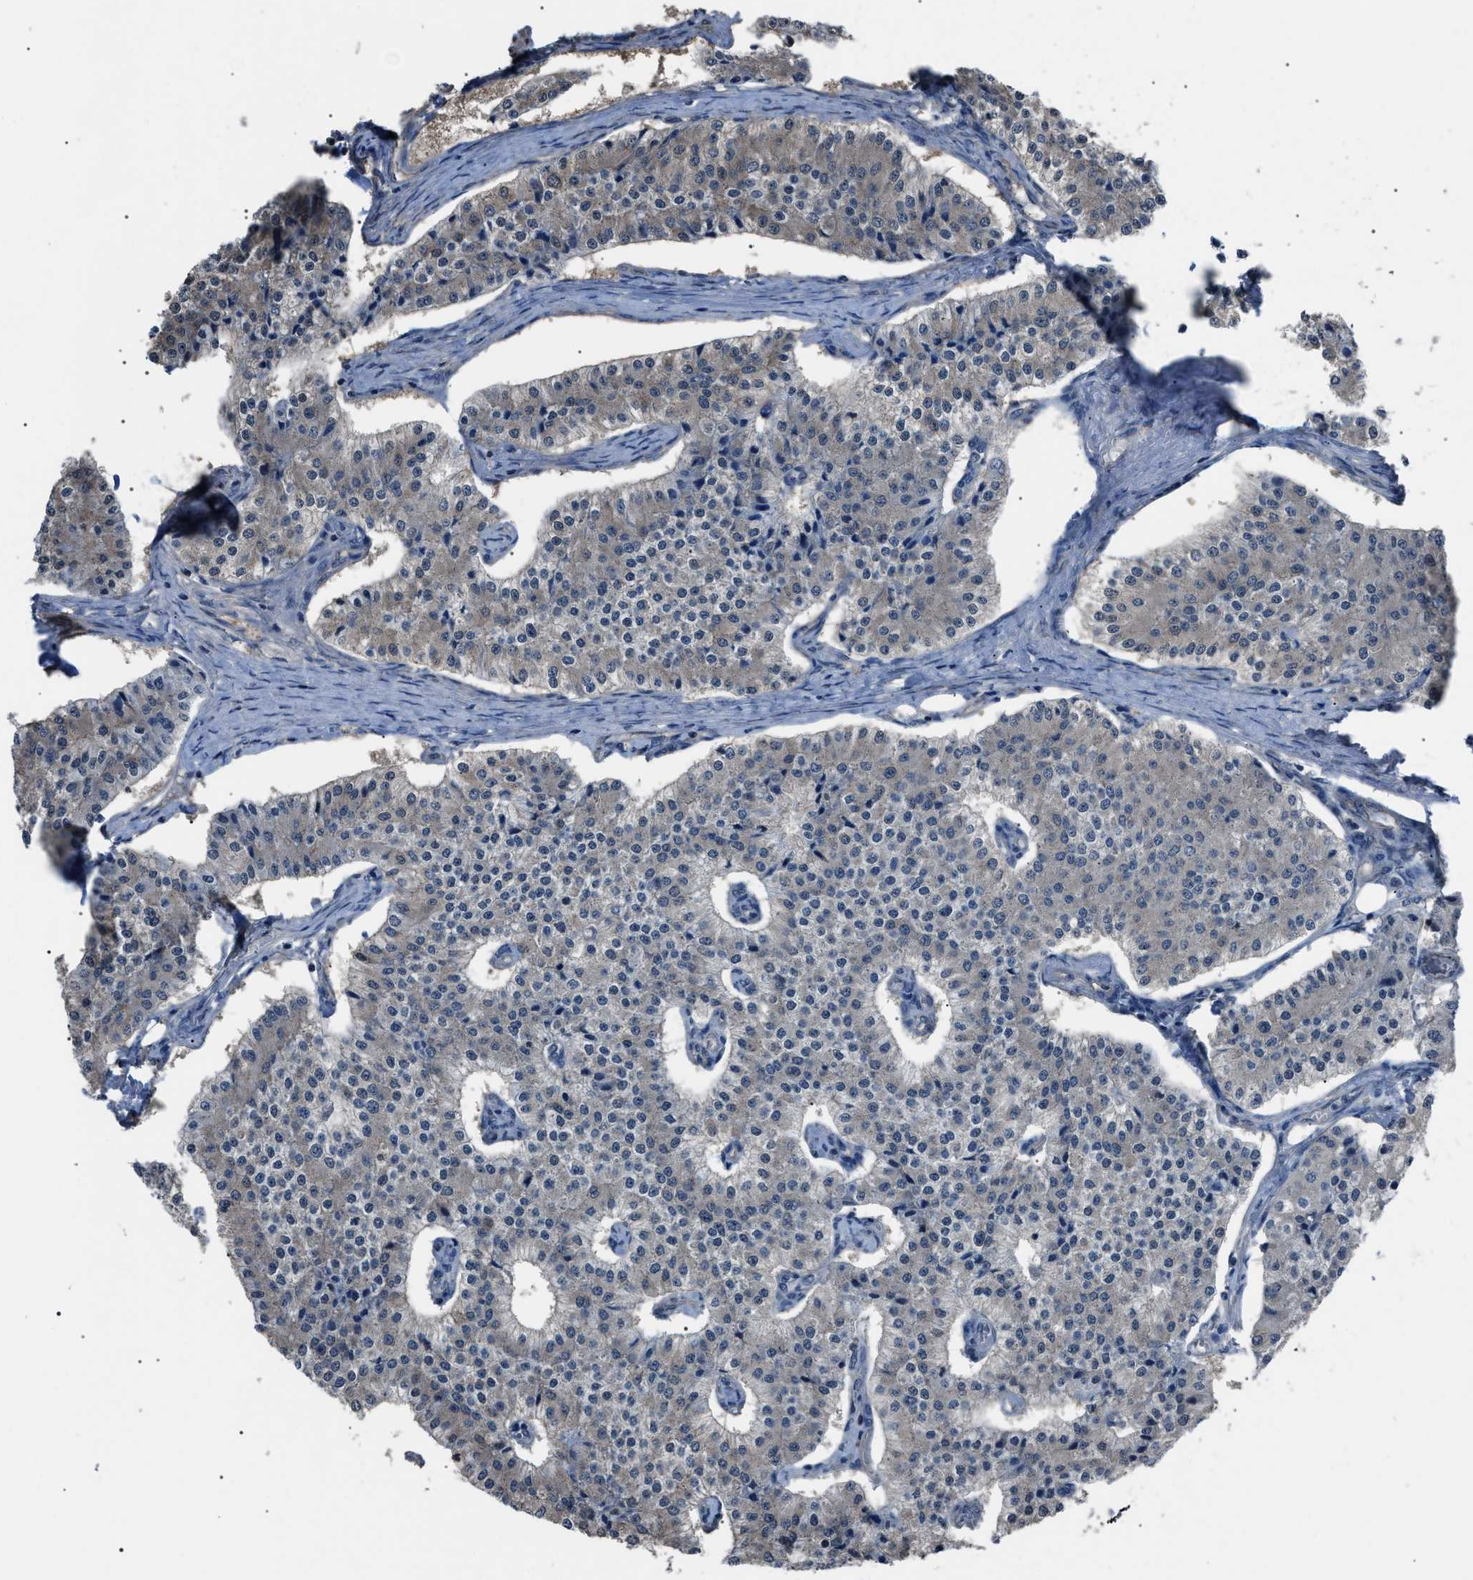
{"staining": {"intensity": "negative", "quantity": "none", "location": "none"}, "tissue": "carcinoid", "cell_type": "Tumor cells", "image_type": "cancer", "snomed": [{"axis": "morphology", "description": "Carcinoid, malignant, NOS"}, {"axis": "topography", "description": "Colon"}], "caption": "Image shows no significant protein staining in tumor cells of carcinoid.", "gene": "PDCD5", "patient": {"sex": "female", "age": 52}}